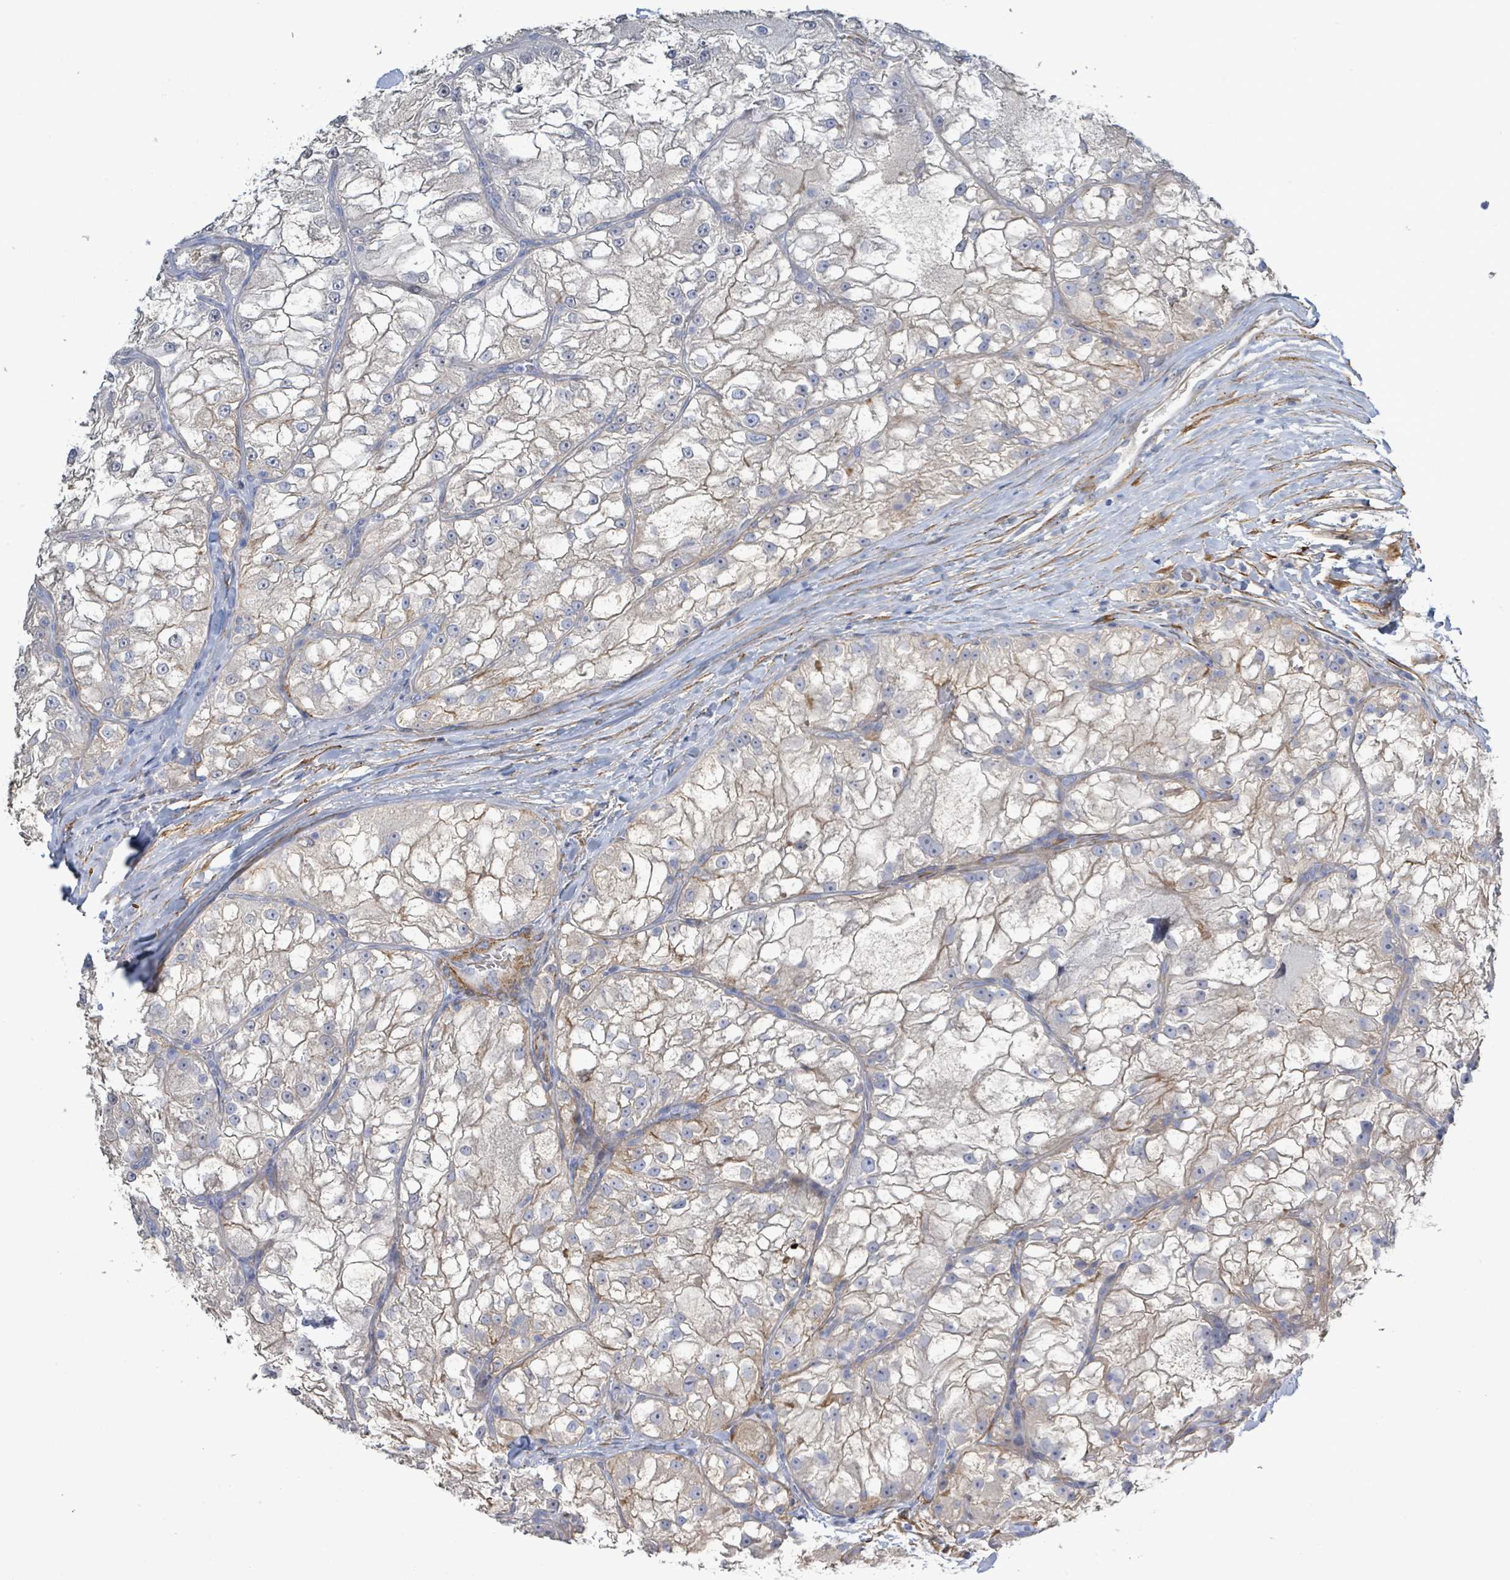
{"staining": {"intensity": "negative", "quantity": "none", "location": "none"}, "tissue": "renal cancer", "cell_type": "Tumor cells", "image_type": "cancer", "snomed": [{"axis": "morphology", "description": "Adenocarcinoma, NOS"}, {"axis": "topography", "description": "Kidney"}], "caption": "Immunohistochemistry (IHC) micrograph of neoplastic tissue: renal cancer (adenocarcinoma) stained with DAB exhibits no significant protein positivity in tumor cells.", "gene": "DMRTC1B", "patient": {"sex": "female", "age": 72}}